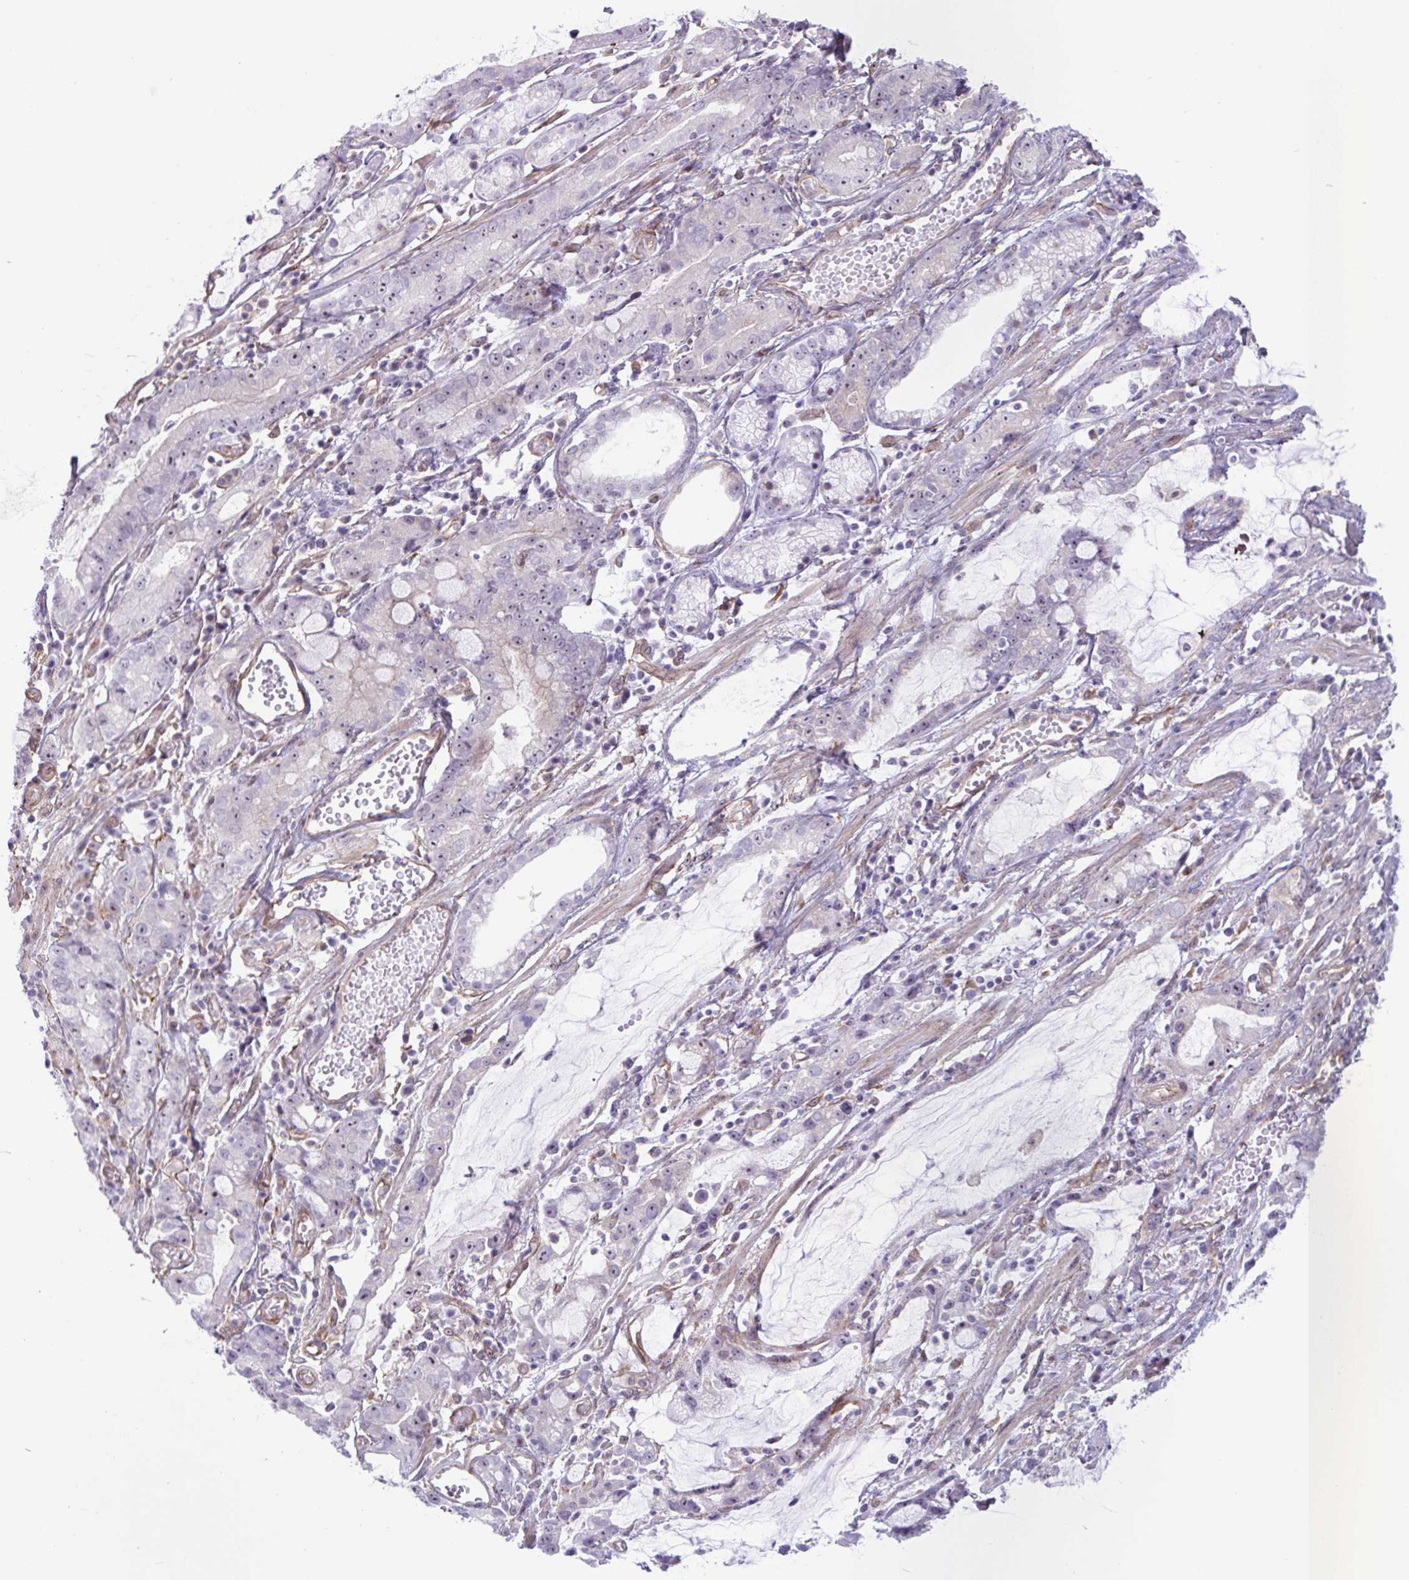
{"staining": {"intensity": "weak", "quantity": "25%-75%", "location": "nuclear"}, "tissue": "stomach cancer", "cell_type": "Tumor cells", "image_type": "cancer", "snomed": [{"axis": "morphology", "description": "Adenocarcinoma, NOS"}, {"axis": "topography", "description": "Stomach"}], "caption": "Adenocarcinoma (stomach) stained with DAB immunohistochemistry (IHC) shows low levels of weak nuclear expression in approximately 25%-75% of tumor cells.", "gene": "PRRT4", "patient": {"sex": "male", "age": 55}}